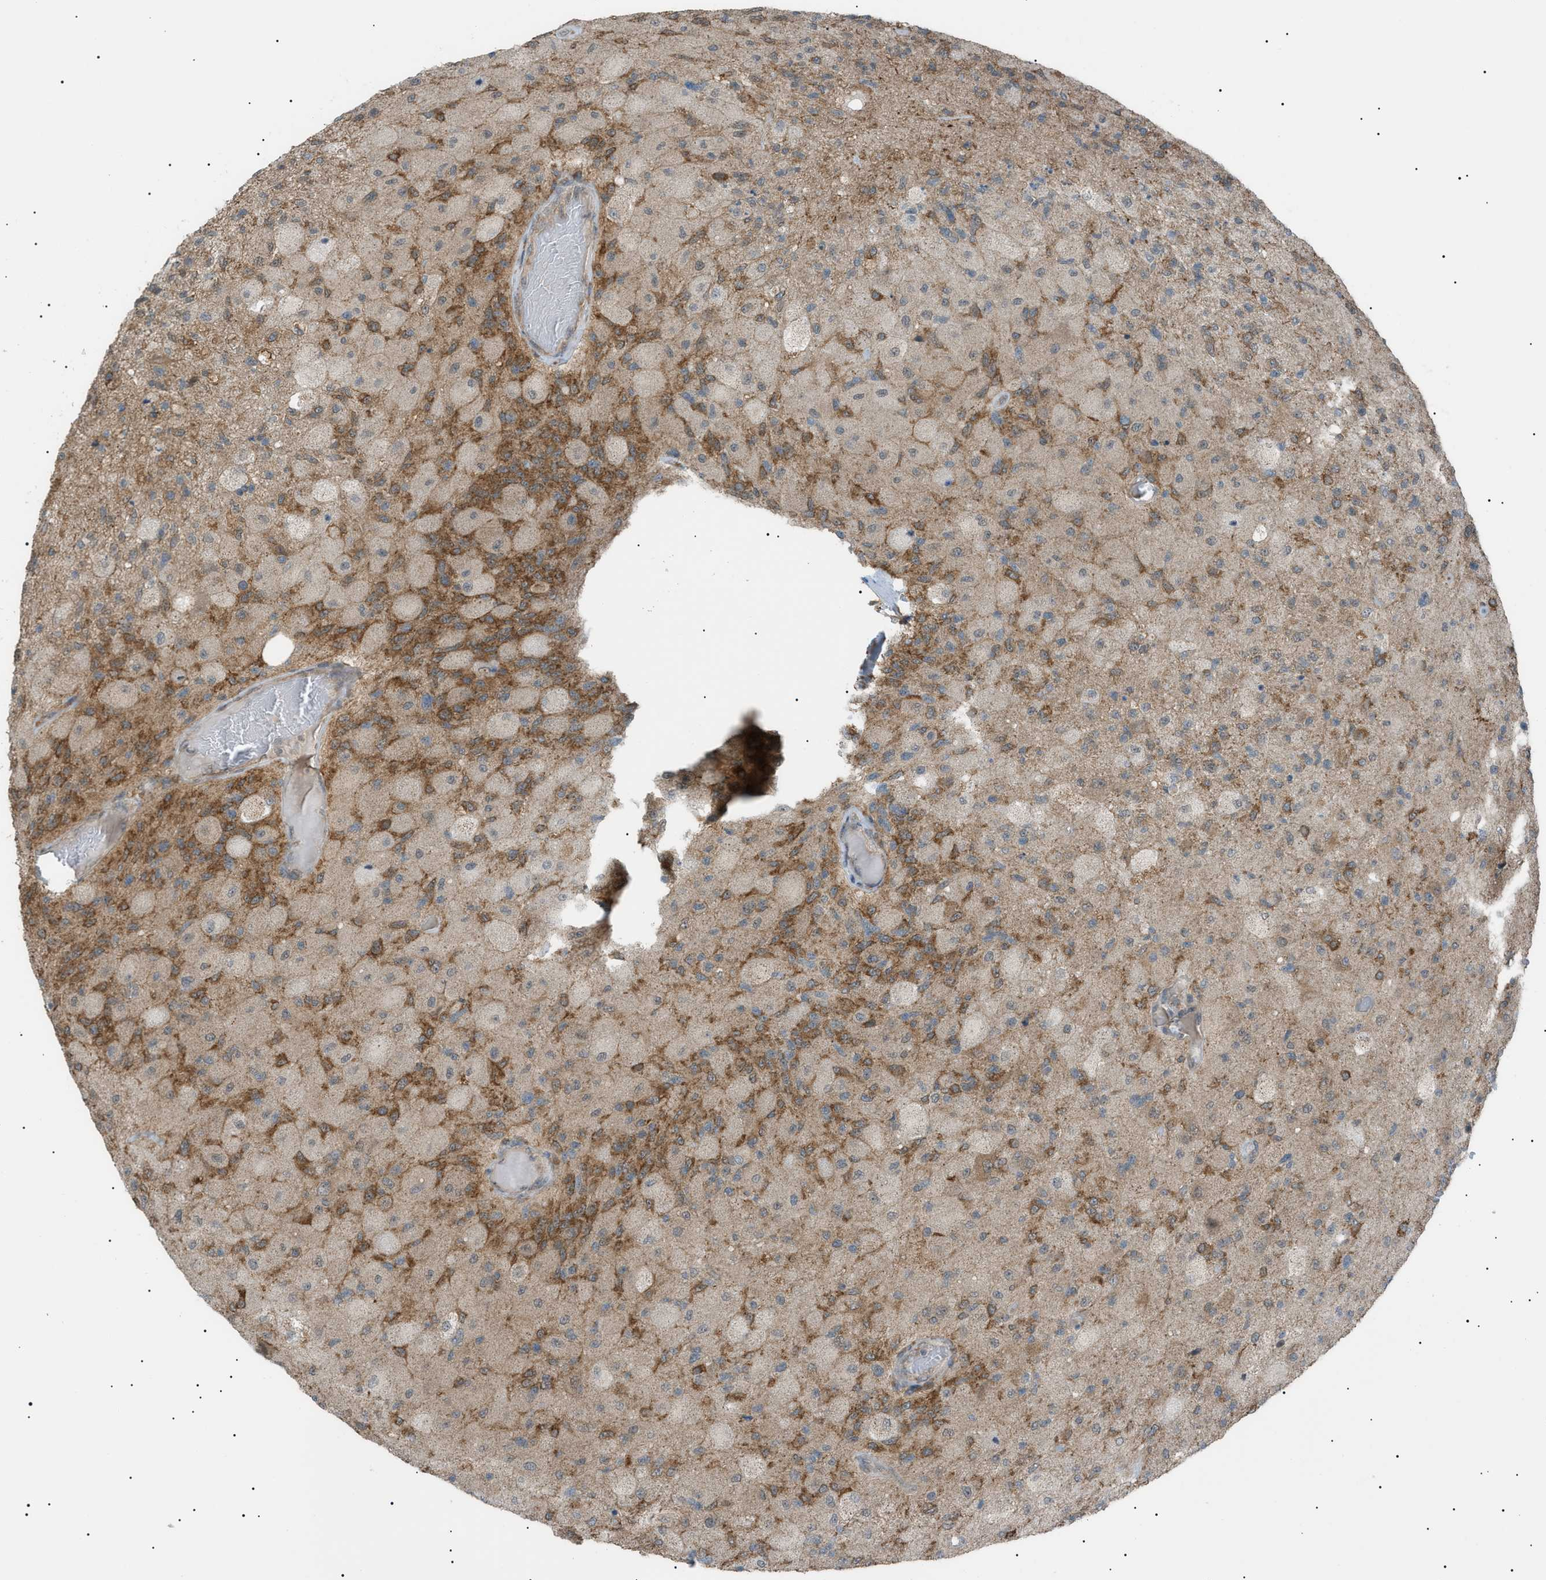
{"staining": {"intensity": "strong", "quantity": "25%-75%", "location": "cytoplasmic/membranous"}, "tissue": "glioma", "cell_type": "Tumor cells", "image_type": "cancer", "snomed": [{"axis": "morphology", "description": "Normal tissue, NOS"}, {"axis": "morphology", "description": "Glioma, malignant, High grade"}, {"axis": "topography", "description": "Cerebral cortex"}], "caption": "Immunohistochemical staining of human glioma shows high levels of strong cytoplasmic/membranous positivity in about 25%-75% of tumor cells. The protein of interest is shown in brown color, while the nuclei are stained blue.", "gene": "LPIN2", "patient": {"sex": "male", "age": 77}}